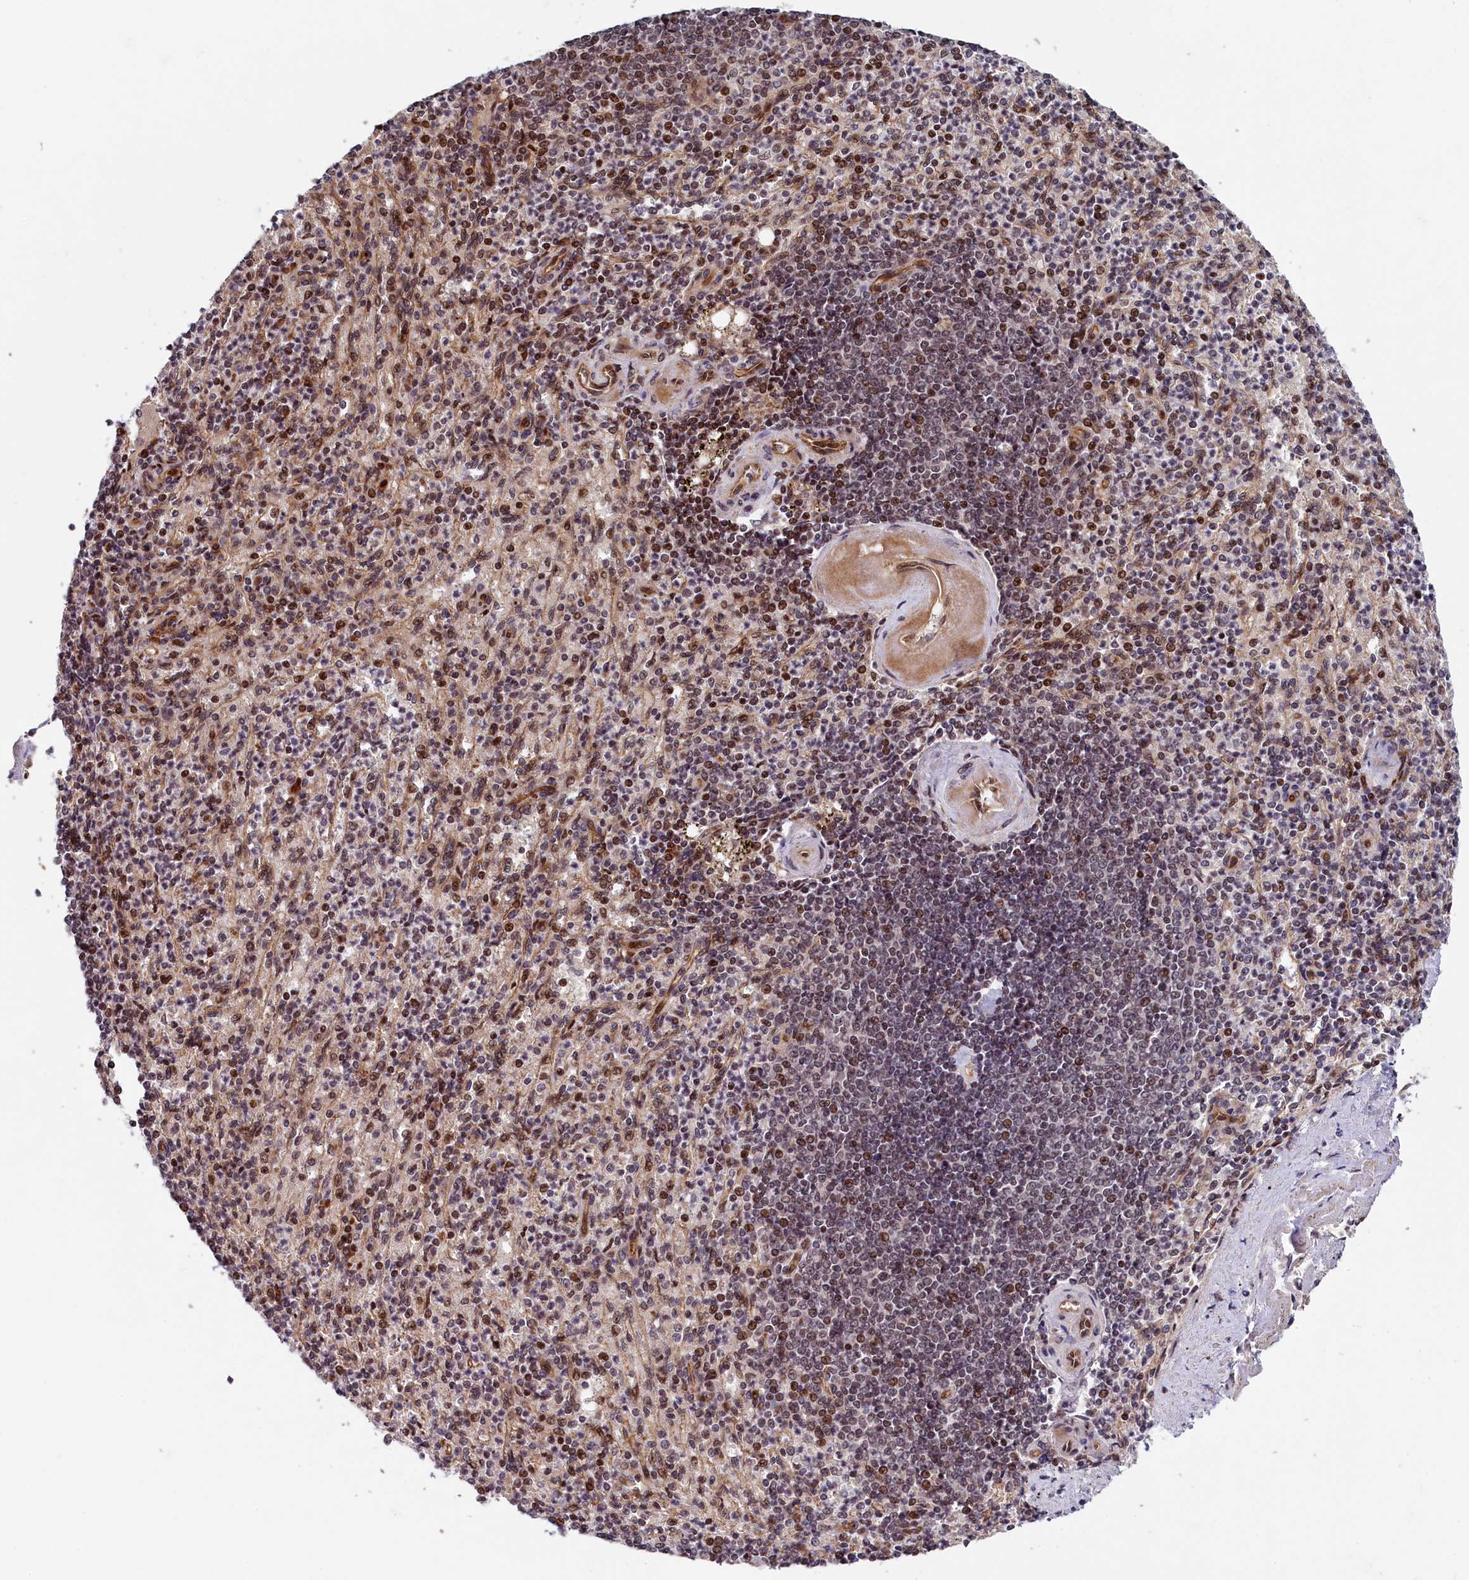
{"staining": {"intensity": "moderate", "quantity": "25%-75%", "location": "nuclear"}, "tissue": "spleen", "cell_type": "Cells in red pulp", "image_type": "normal", "snomed": [{"axis": "morphology", "description": "Normal tissue, NOS"}, {"axis": "topography", "description": "Spleen"}], "caption": "High-power microscopy captured an immunohistochemistry (IHC) micrograph of normal spleen, revealing moderate nuclear positivity in approximately 25%-75% of cells in red pulp. (DAB (3,3'-diaminobenzidine) IHC with brightfield microscopy, high magnification).", "gene": "LEO1", "patient": {"sex": "female", "age": 74}}